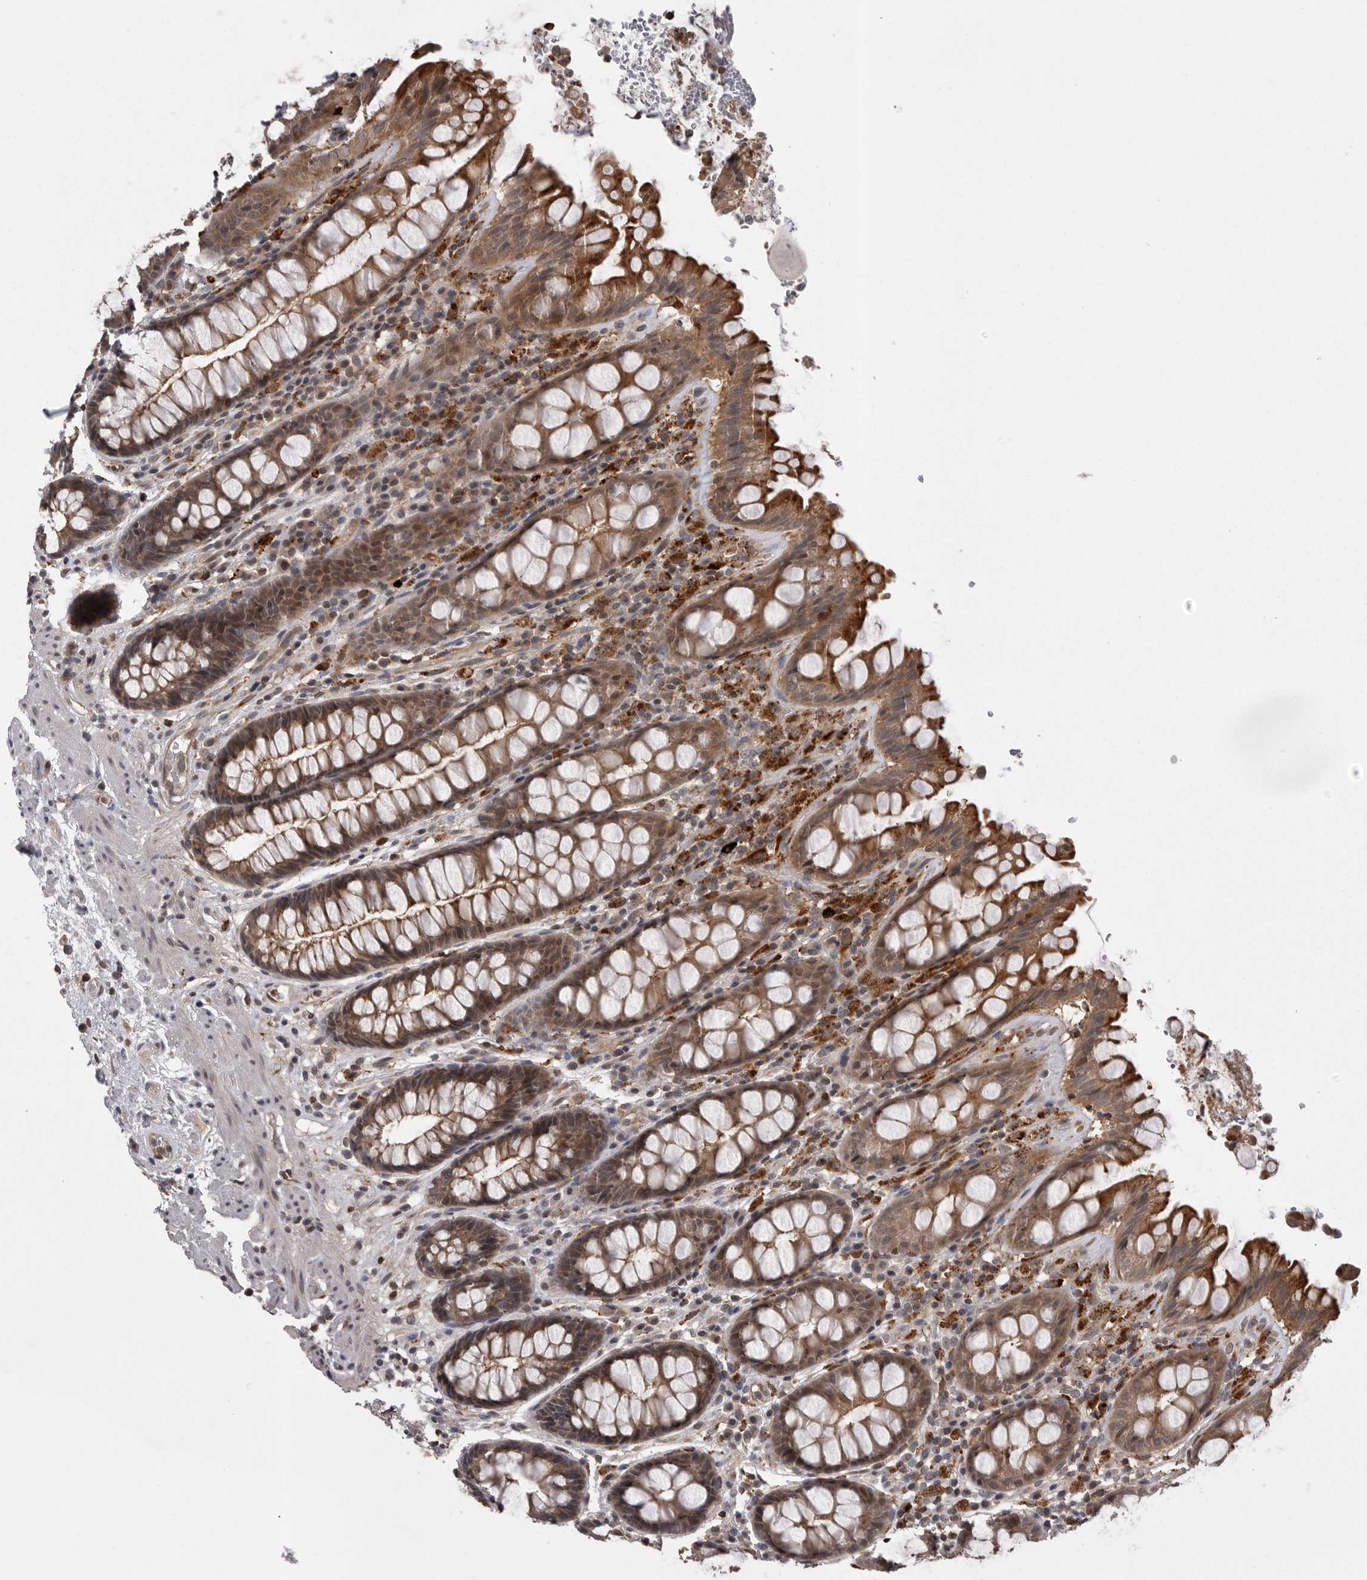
{"staining": {"intensity": "moderate", "quantity": ">75%", "location": "cytoplasmic/membranous,nuclear"}, "tissue": "rectum", "cell_type": "Glandular cells", "image_type": "normal", "snomed": [{"axis": "morphology", "description": "Normal tissue, NOS"}, {"axis": "topography", "description": "Rectum"}], "caption": "Immunohistochemical staining of normal human rectum reveals moderate cytoplasmic/membranous,nuclear protein expression in approximately >75% of glandular cells. Immunohistochemistry stains the protein in brown and the nuclei are stained blue.", "gene": "AOAH", "patient": {"sex": "male", "age": 64}}